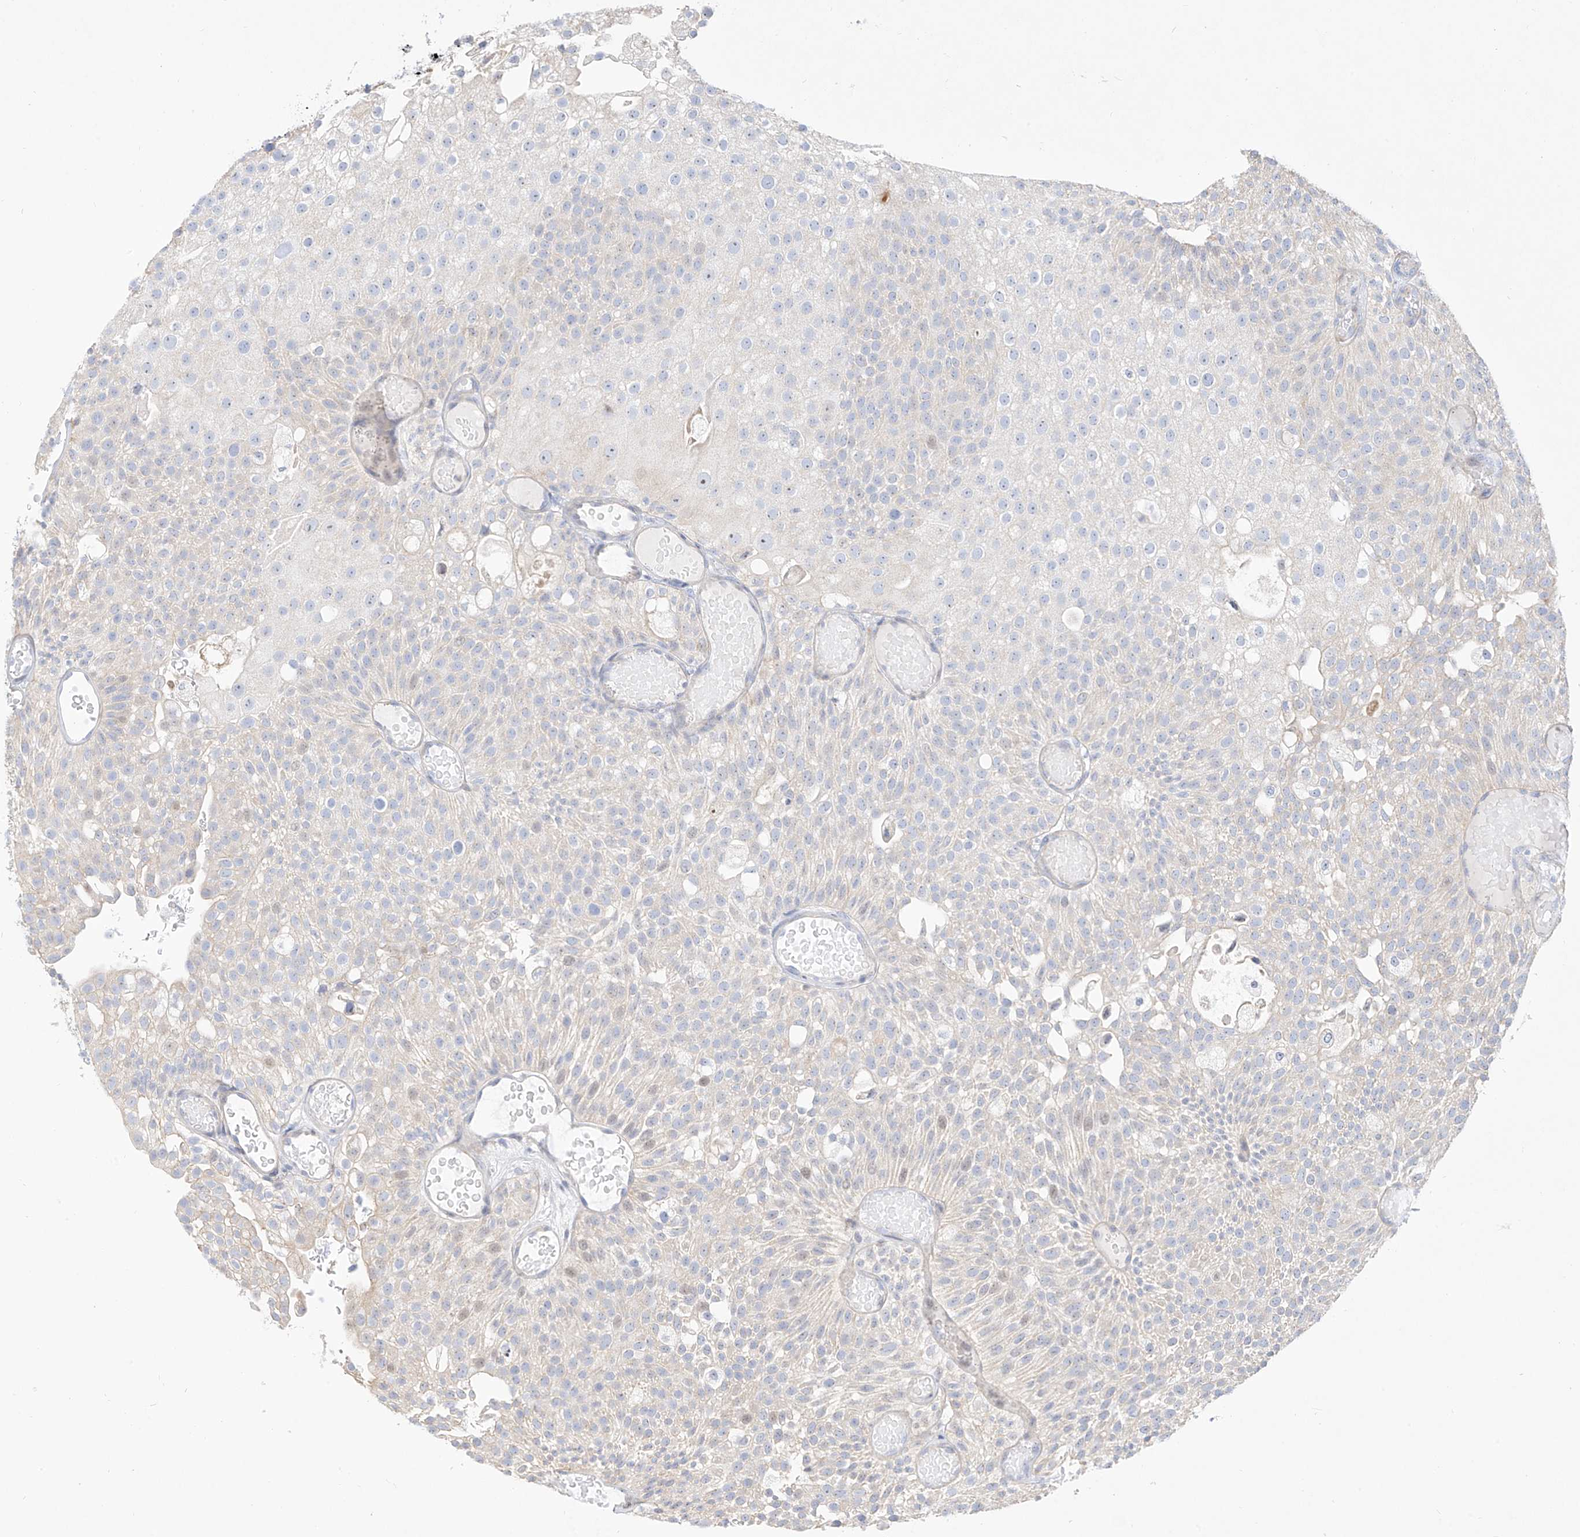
{"staining": {"intensity": "weak", "quantity": "<25%", "location": "cytoplasmic/membranous"}, "tissue": "urothelial cancer", "cell_type": "Tumor cells", "image_type": "cancer", "snomed": [{"axis": "morphology", "description": "Urothelial carcinoma, Low grade"}, {"axis": "topography", "description": "Urinary bladder"}], "caption": "Histopathology image shows no significant protein staining in tumor cells of urothelial cancer.", "gene": "SNU13", "patient": {"sex": "male", "age": 78}}